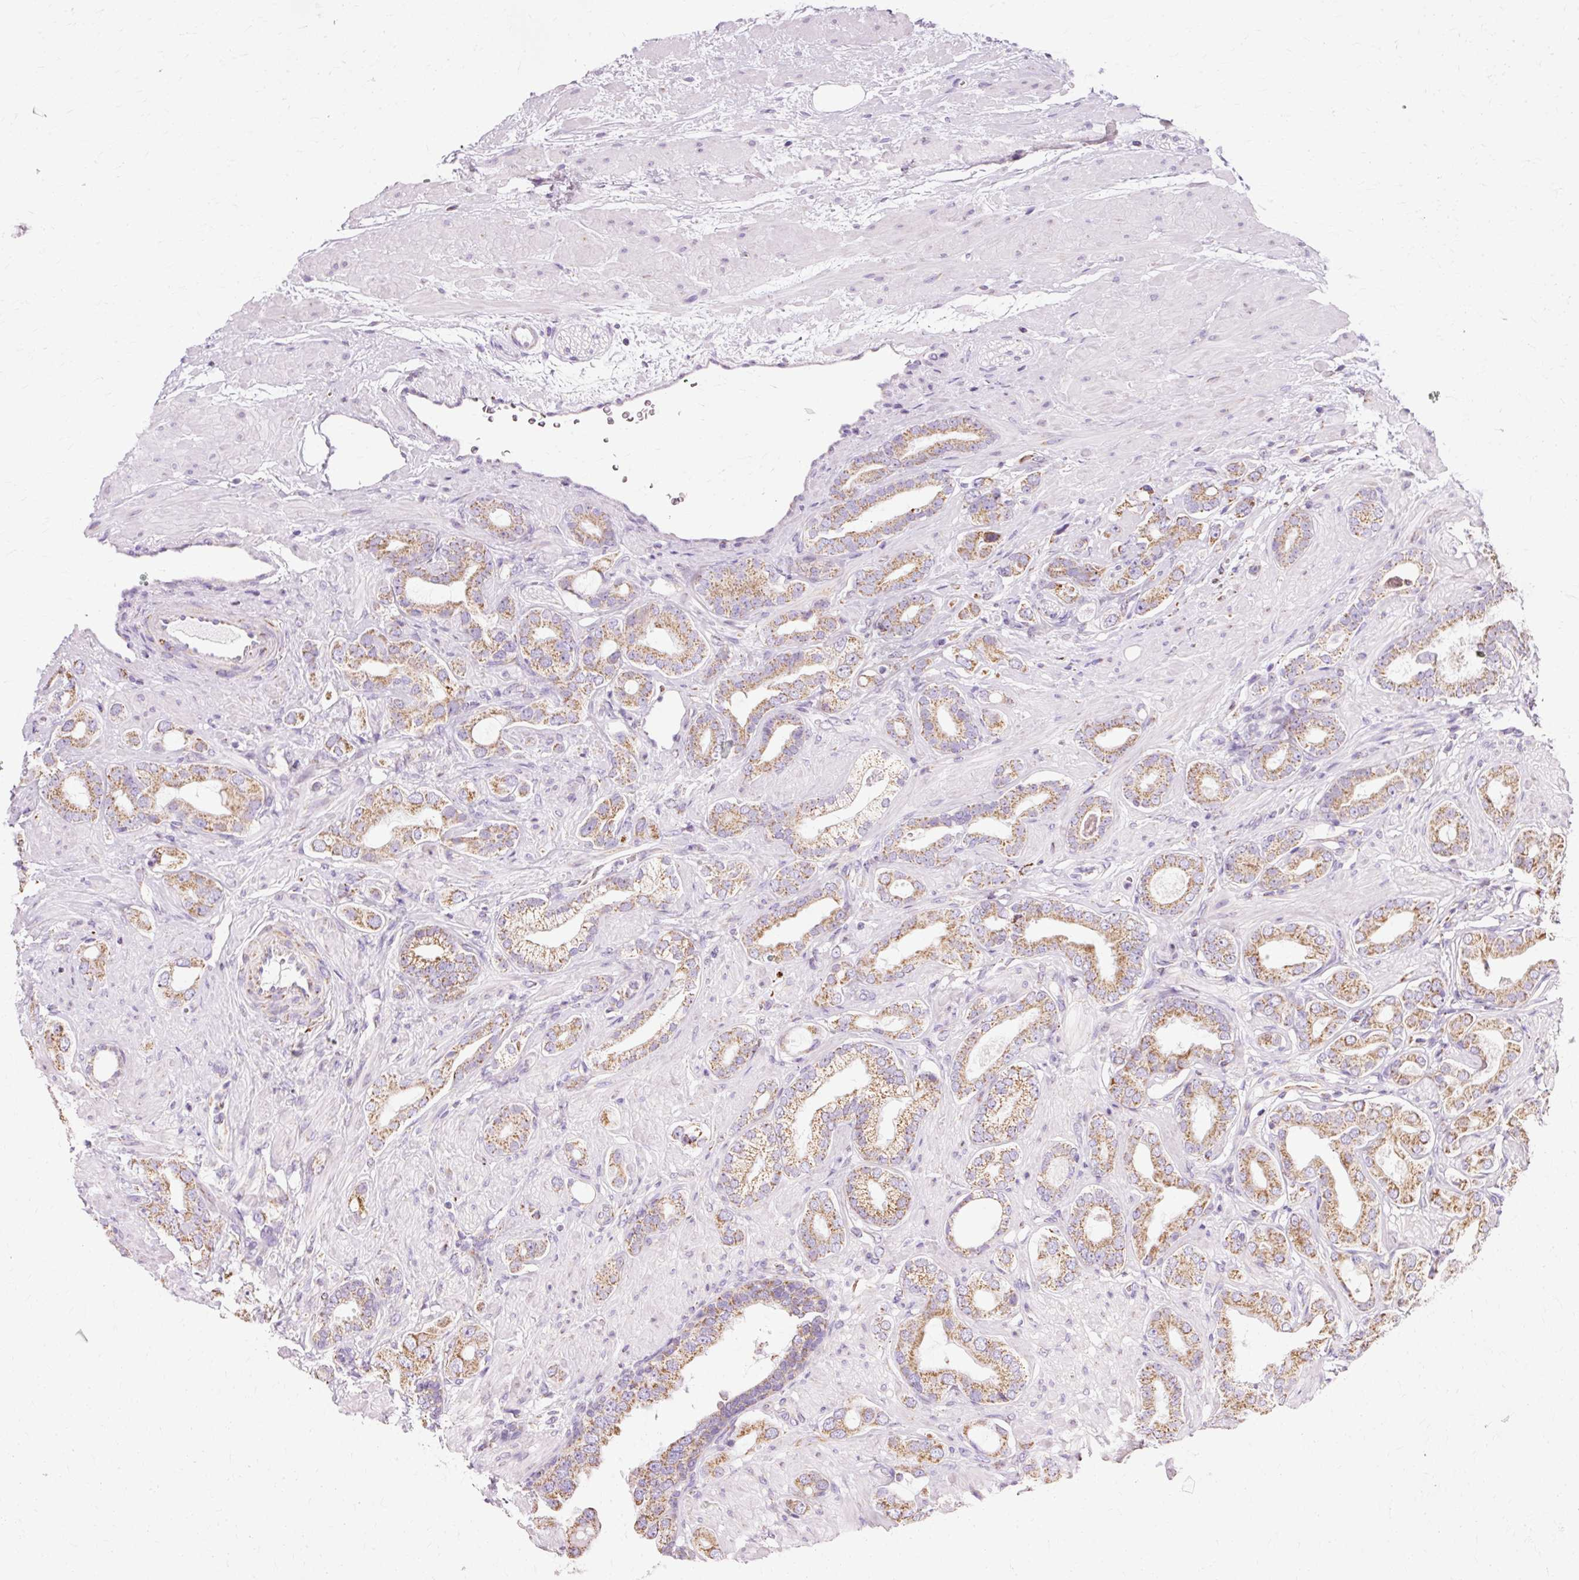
{"staining": {"intensity": "moderate", "quantity": ">75%", "location": "cytoplasmic/membranous"}, "tissue": "prostate cancer", "cell_type": "Tumor cells", "image_type": "cancer", "snomed": [{"axis": "morphology", "description": "Adenocarcinoma, Low grade"}, {"axis": "topography", "description": "Prostate"}], "caption": "A medium amount of moderate cytoplasmic/membranous expression is appreciated in approximately >75% of tumor cells in prostate cancer tissue.", "gene": "ATP5PO", "patient": {"sex": "male", "age": 57}}